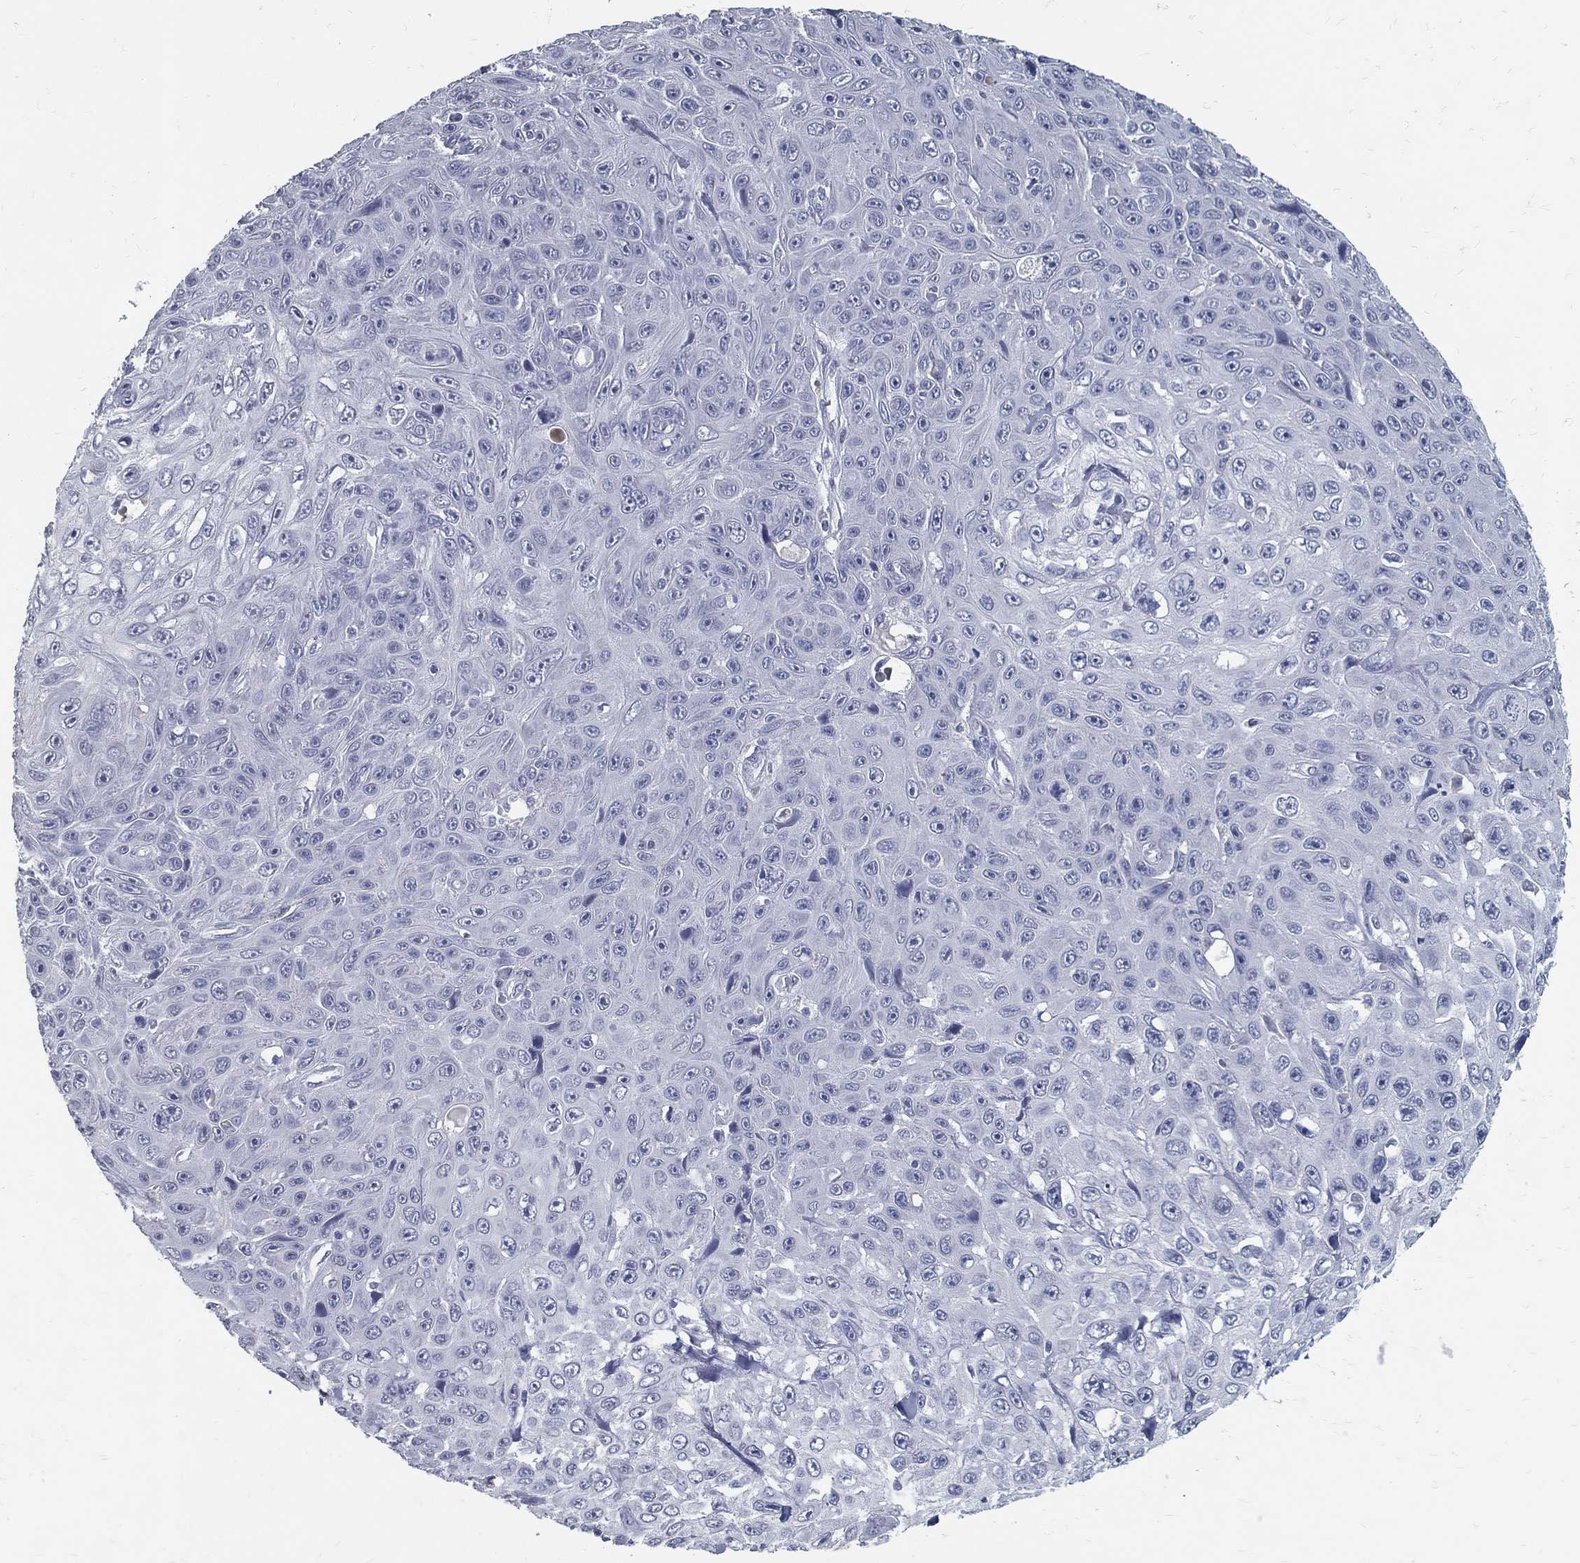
{"staining": {"intensity": "negative", "quantity": "none", "location": "none"}, "tissue": "skin cancer", "cell_type": "Tumor cells", "image_type": "cancer", "snomed": [{"axis": "morphology", "description": "Squamous cell carcinoma, NOS"}, {"axis": "topography", "description": "Skin"}], "caption": "An immunohistochemistry histopathology image of skin cancer (squamous cell carcinoma) is shown. There is no staining in tumor cells of skin cancer (squamous cell carcinoma).", "gene": "ACE2", "patient": {"sex": "male", "age": 82}}